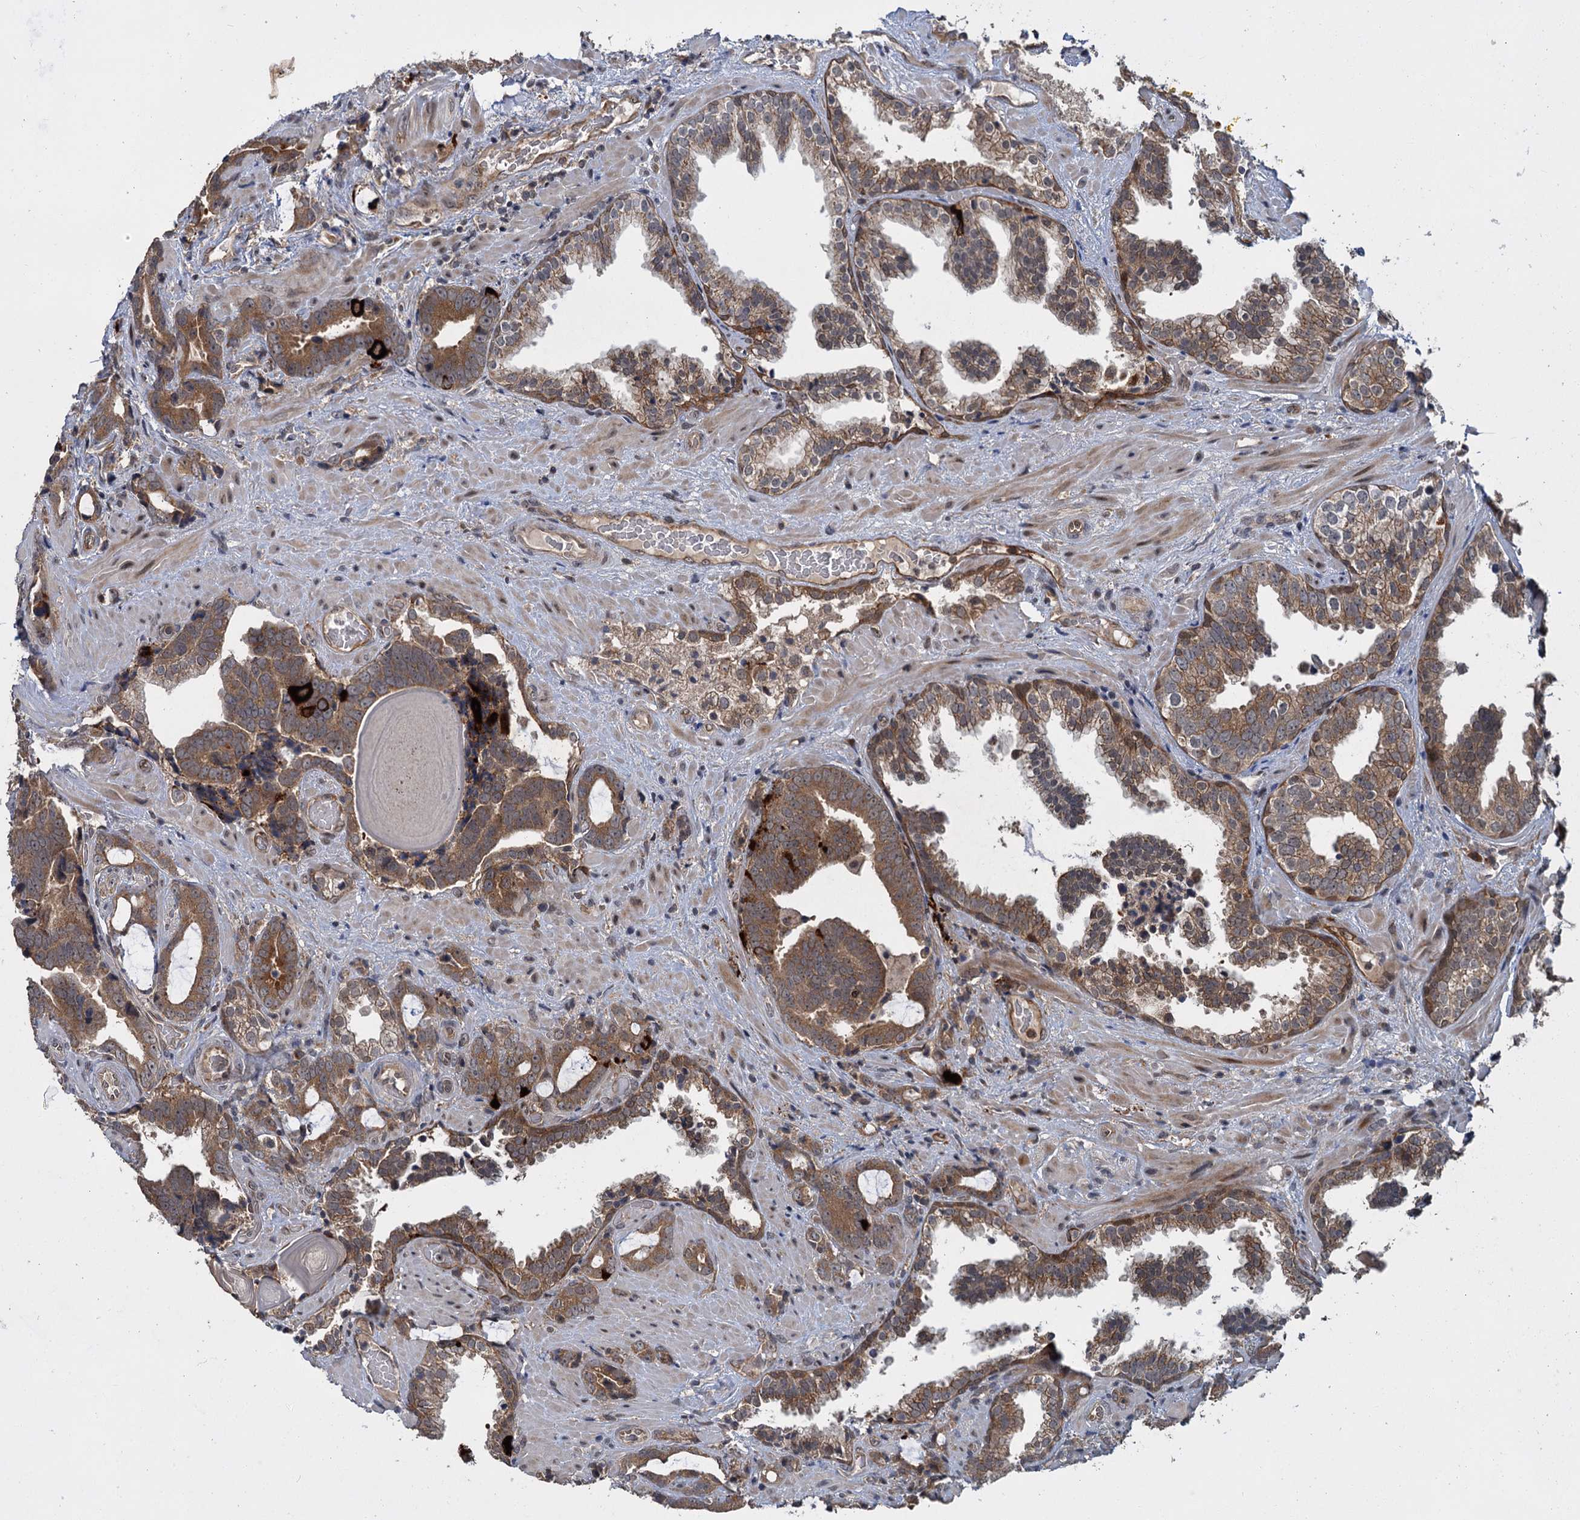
{"staining": {"intensity": "moderate", "quantity": ">75%", "location": "cytoplasmic/membranous"}, "tissue": "prostate cancer", "cell_type": "Tumor cells", "image_type": "cancer", "snomed": [{"axis": "morphology", "description": "Adenocarcinoma, High grade"}, {"axis": "topography", "description": "Prostate and seminal vesicle, NOS"}], "caption": "Tumor cells show moderate cytoplasmic/membranous staining in approximately >75% of cells in prostate cancer (adenocarcinoma (high-grade)).", "gene": "KANSL2", "patient": {"sex": "male", "age": 67}}